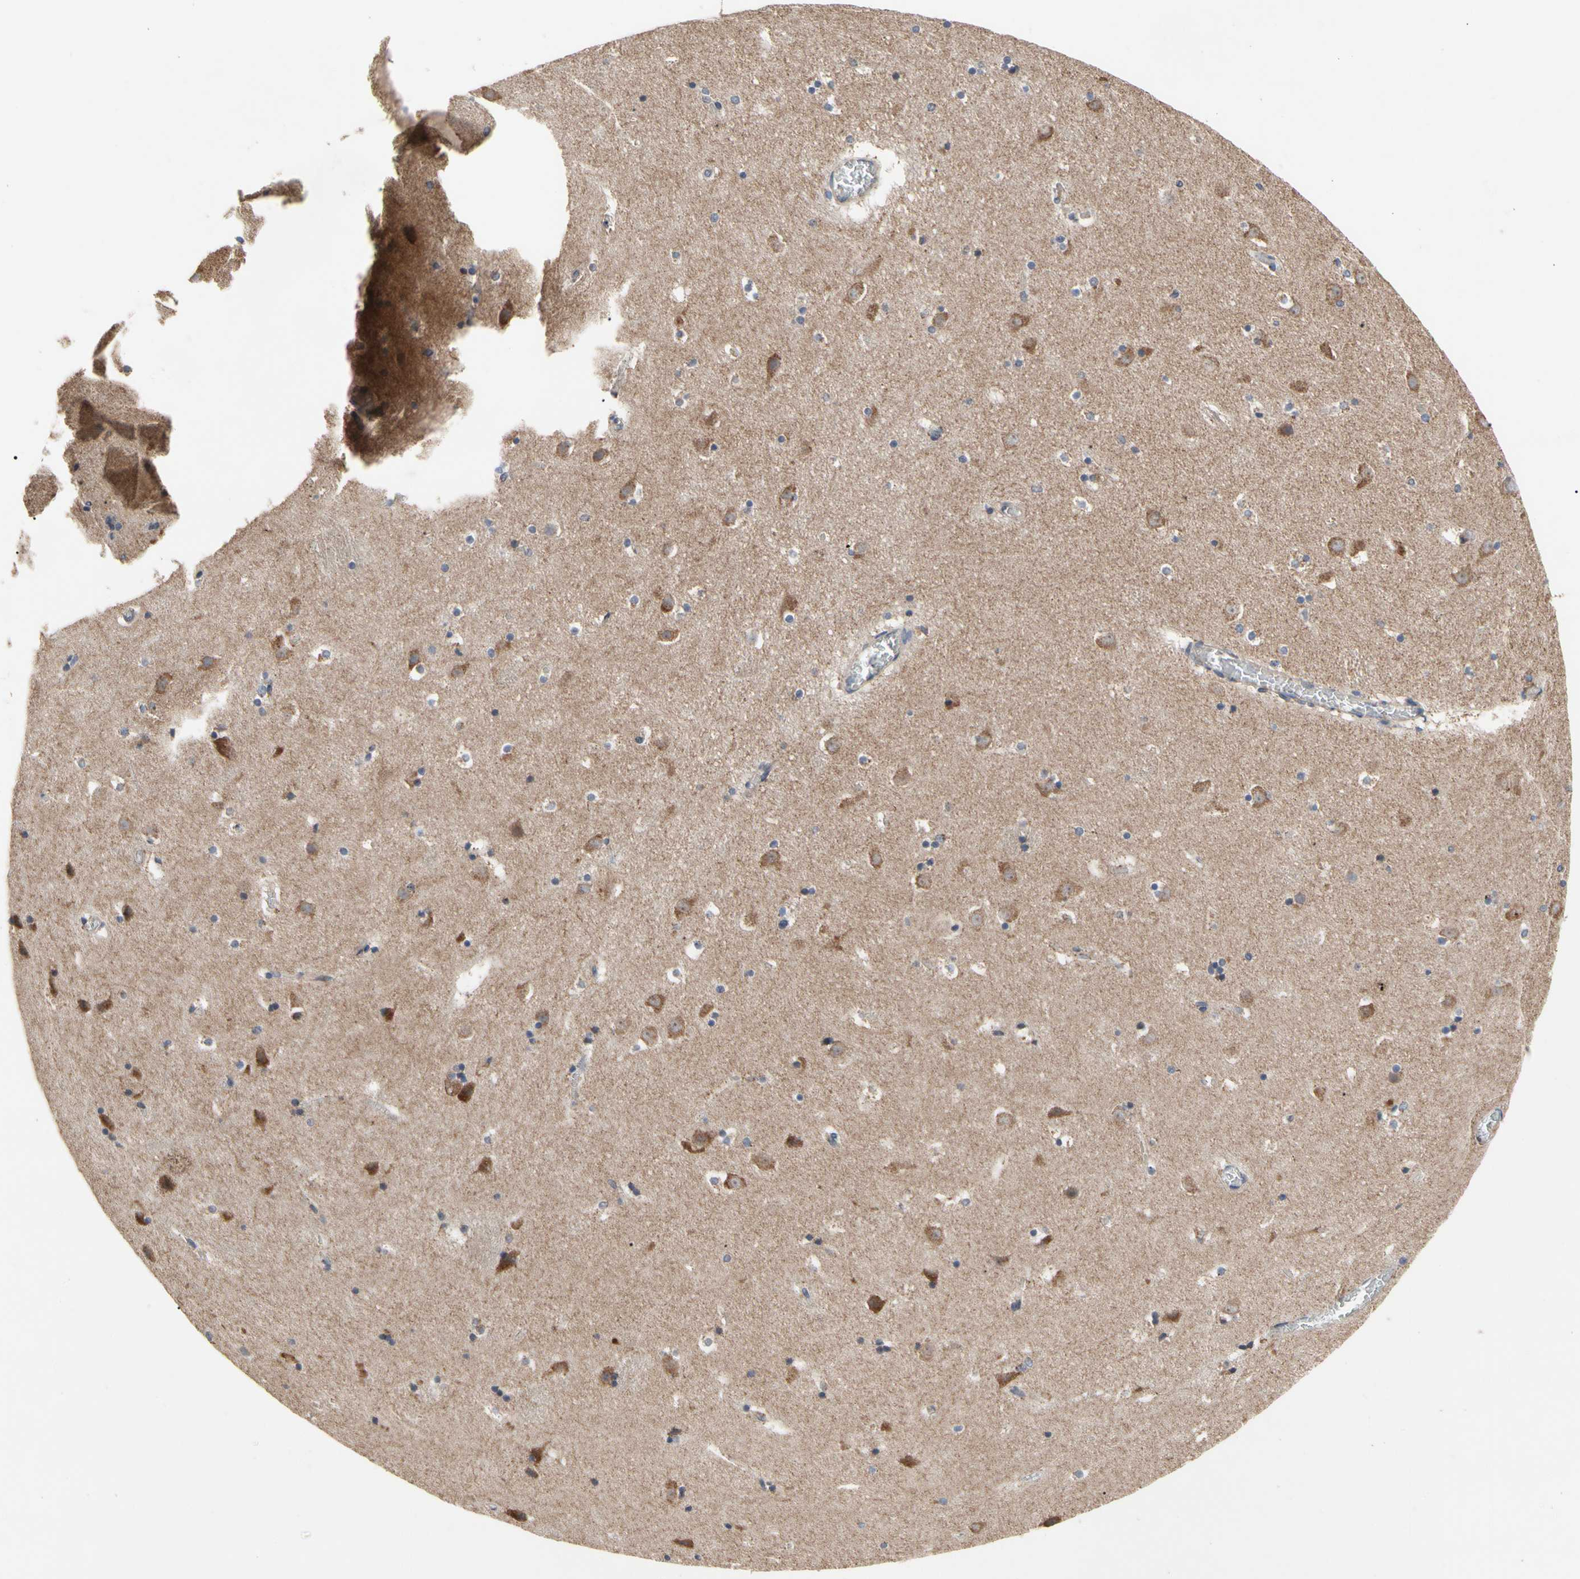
{"staining": {"intensity": "moderate", "quantity": "<25%", "location": "cytoplasmic/membranous"}, "tissue": "caudate", "cell_type": "Glial cells", "image_type": "normal", "snomed": [{"axis": "morphology", "description": "Normal tissue, NOS"}, {"axis": "topography", "description": "Lateral ventricle wall"}], "caption": "Glial cells exhibit low levels of moderate cytoplasmic/membranous staining in approximately <25% of cells in benign human caudate.", "gene": "GPD2", "patient": {"sex": "male", "age": 45}}